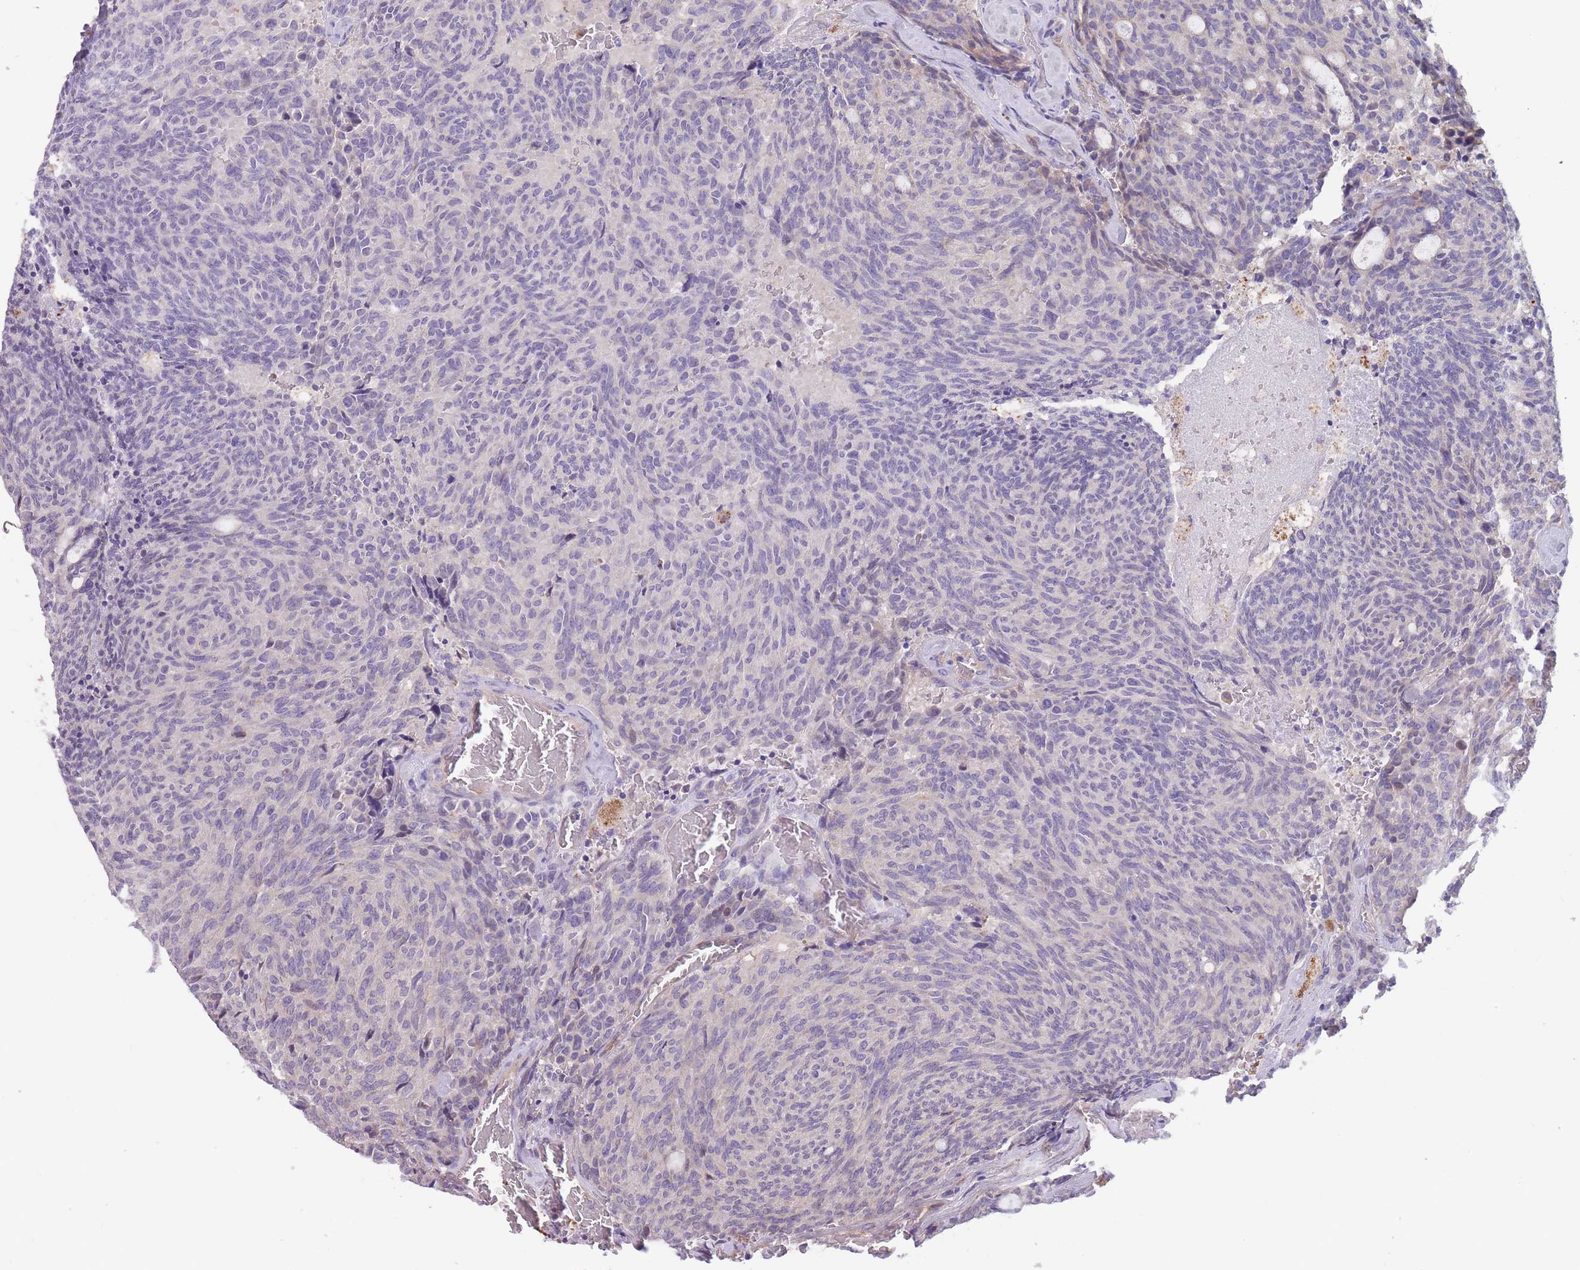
{"staining": {"intensity": "negative", "quantity": "none", "location": "none"}, "tissue": "carcinoid", "cell_type": "Tumor cells", "image_type": "cancer", "snomed": [{"axis": "morphology", "description": "Carcinoid, malignant, NOS"}, {"axis": "topography", "description": "Pancreas"}], "caption": "A micrograph of carcinoid stained for a protein shows no brown staining in tumor cells.", "gene": "ITPKC", "patient": {"sex": "female", "age": 54}}